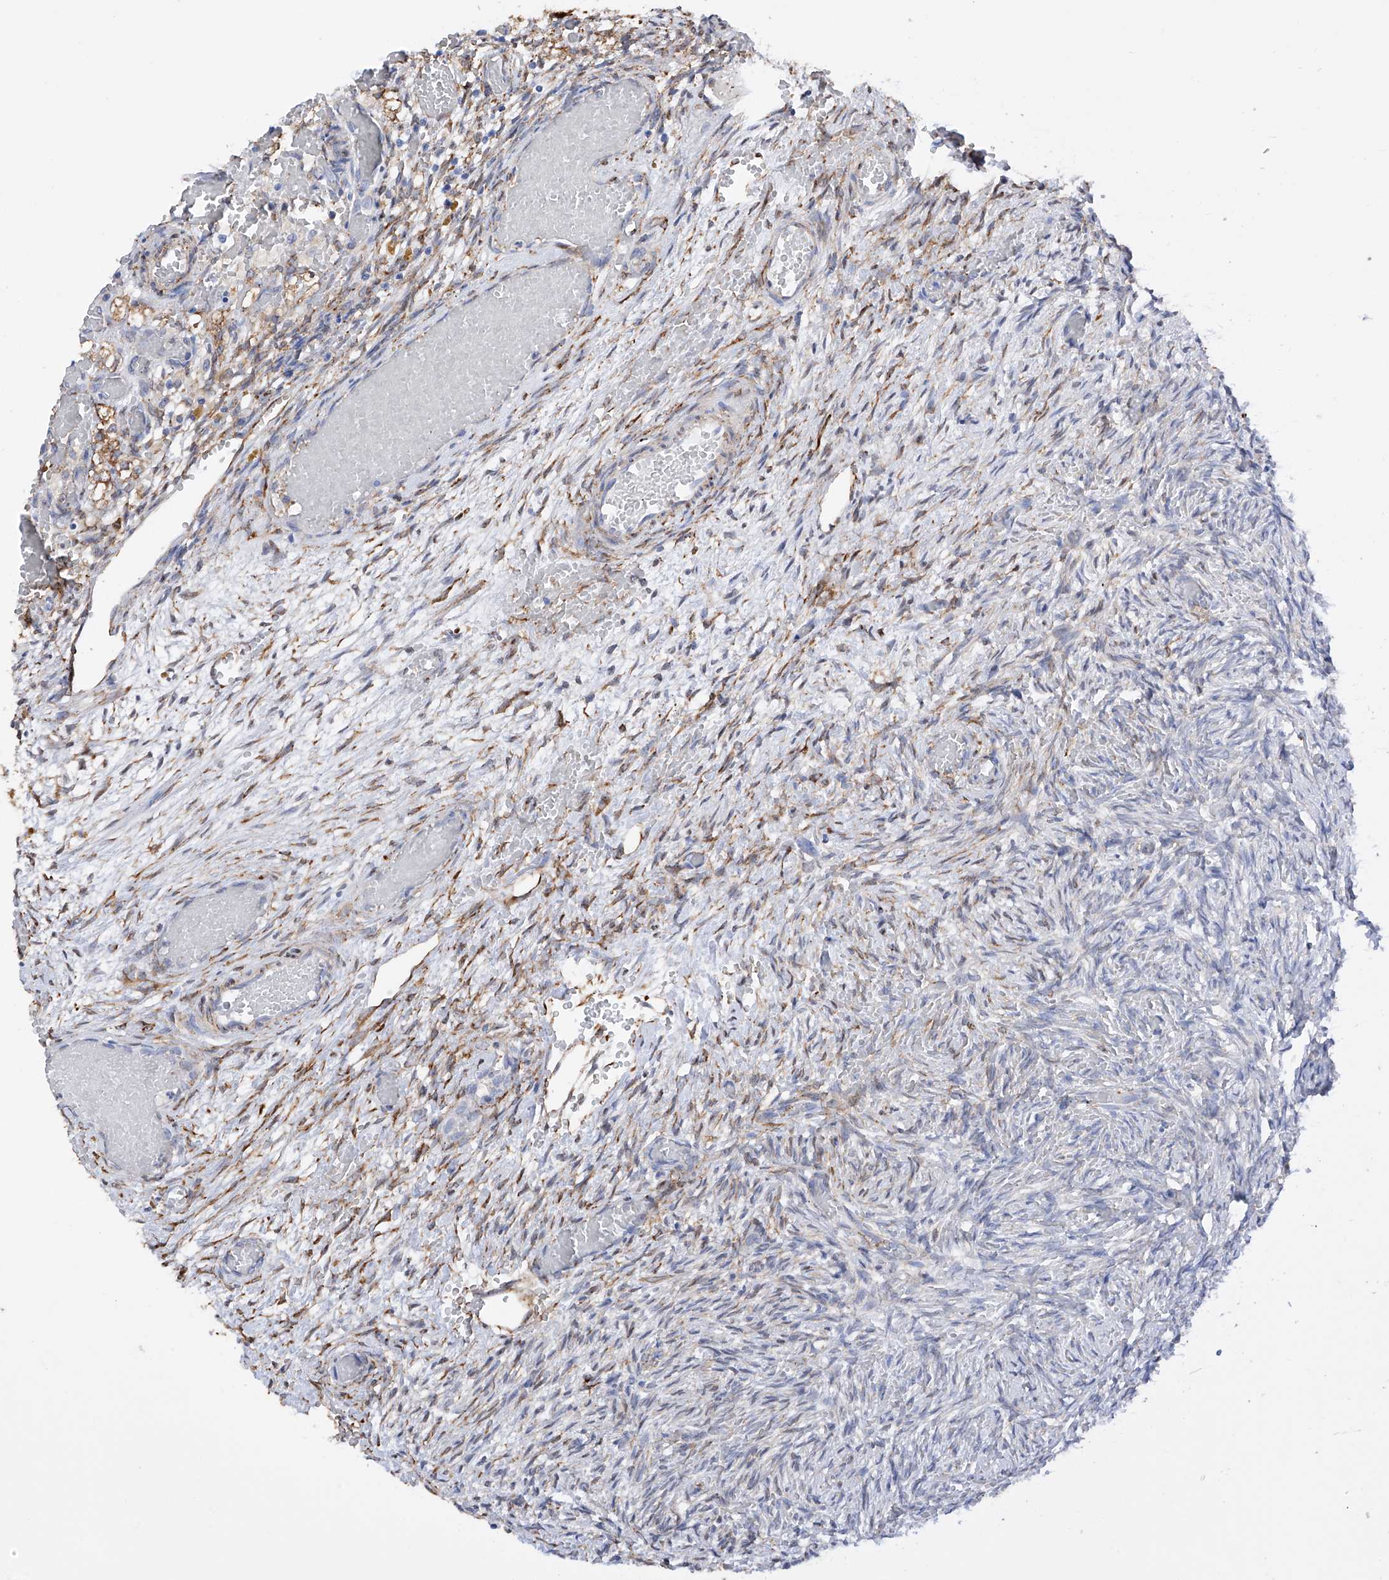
{"staining": {"intensity": "negative", "quantity": "none", "location": "none"}, "tissue": "ovary", "cell_type": "Ovarian stroma cells", "image_type": "normal", "snomed": [{"axis": "morphology", "description": "Adenocarcinoma, NOS"}, {"axis": "topography", "description": "Endometrium"}], "caption": "Histopathology image shows no protein positivity in ovarian stroma cells of normal ovary. The staining was performed using DAB (3,3'-diaminobenzidine) to visualize the protein expression in brown, while the nuclei were stained in blue with hematoxylin (Magnification: 20x).", "gene": "PDIA5", "patient": {"sex": "female", "age": 32}}